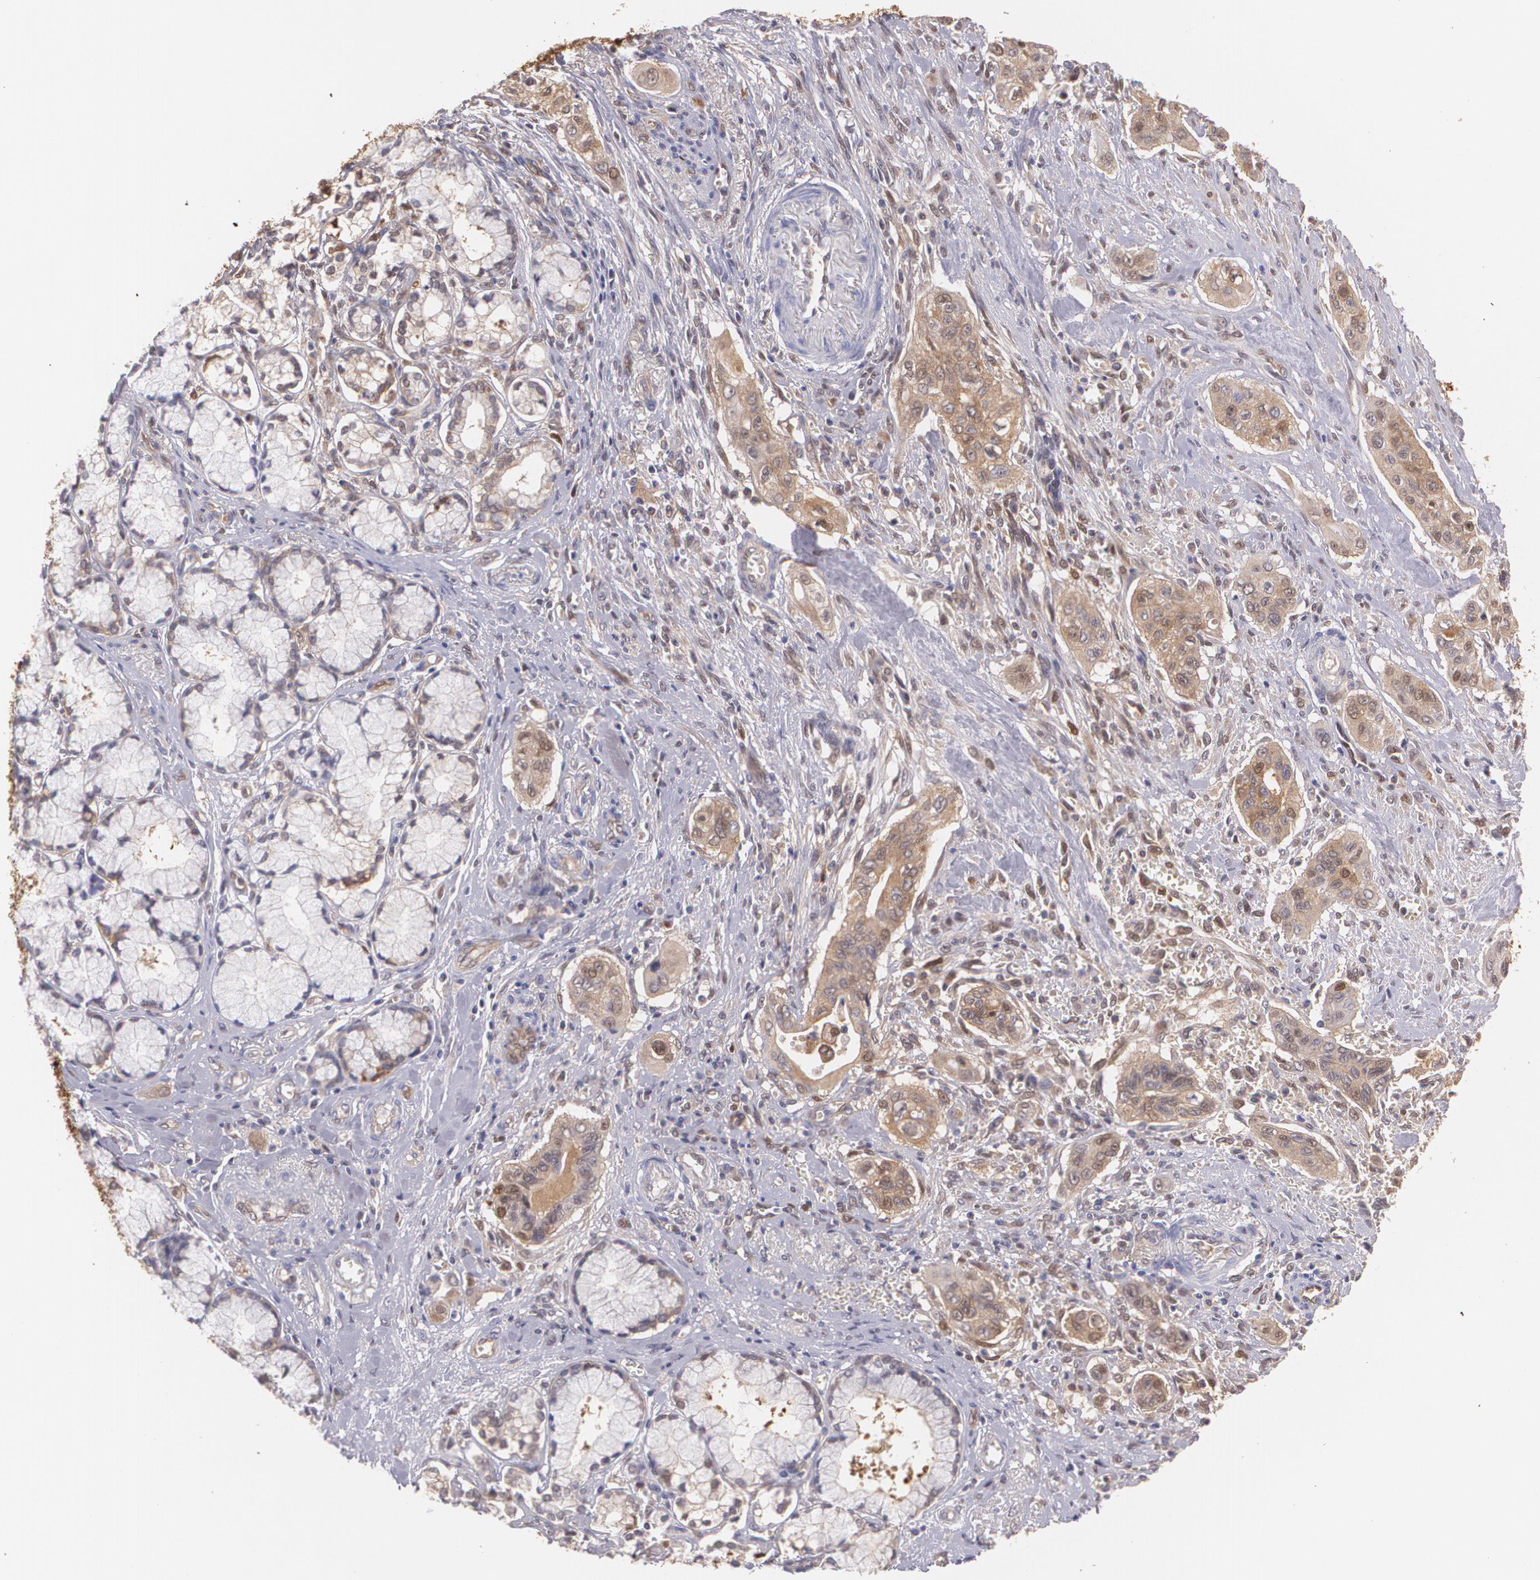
{"staining": {"intensity": "moderate", "quantity": ">75%", "location": "cytoplasmic/membranous"}, "tissue": "pancreatic cancer", "cell_type": "Tumor cells", "image_type": "cancer", "snomed": [{"axis": "morphology", "description": "Adenocarcinoma, NOS"}, {"axis": "topography", "description": "Pancreas"}], "caption": "High-magnification brightfield microscopy of pancreatic cancer stained with DAB (3,3'-diaminobenzidine) (brown) and counterstained with hematoxylin (blue). tumor cells exhibit moderate cytoplasmic/membranous positivity is seen in about>75% of cells.", "gene": "HSPH1", "patient": {"sex": "male", "age": 77}}